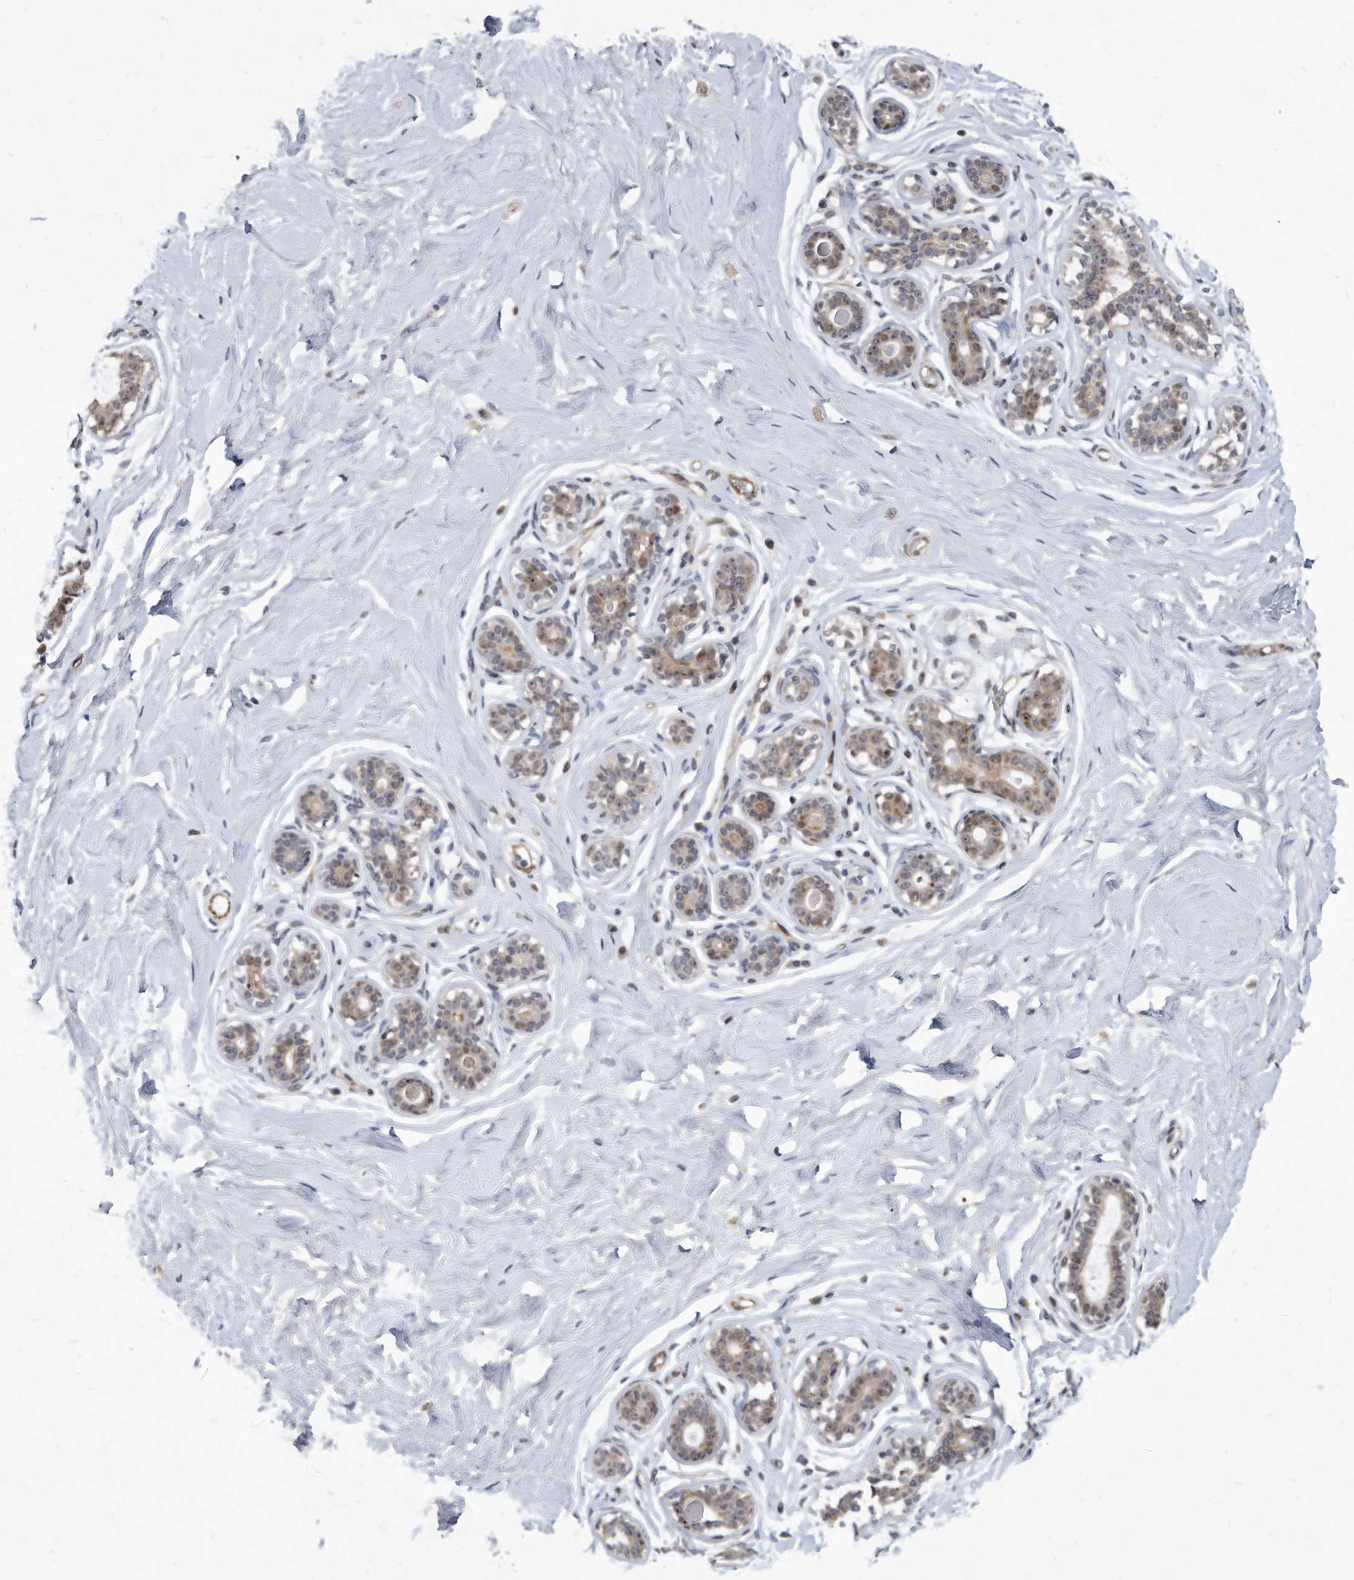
{"staining": {"intensity": "negative", "quantity": "none", "location": "none"}, "tissue": "breast", "cell_type": "Adipocytes", "image_type": "normal", "snomed": [{"axis": "morphology", "description": "Normal tissue, NOS"}, {"axis": "morphology", "description": "Adenoma, NOS"}, {"axis": "topography", "description": "Breast"}], "caption": "DAB immunohistochemical staining of normal human breast displays no significant expression in adipocytes.", "gene": "PGBD2", "patient": {"sex": "female", "age": 23}}